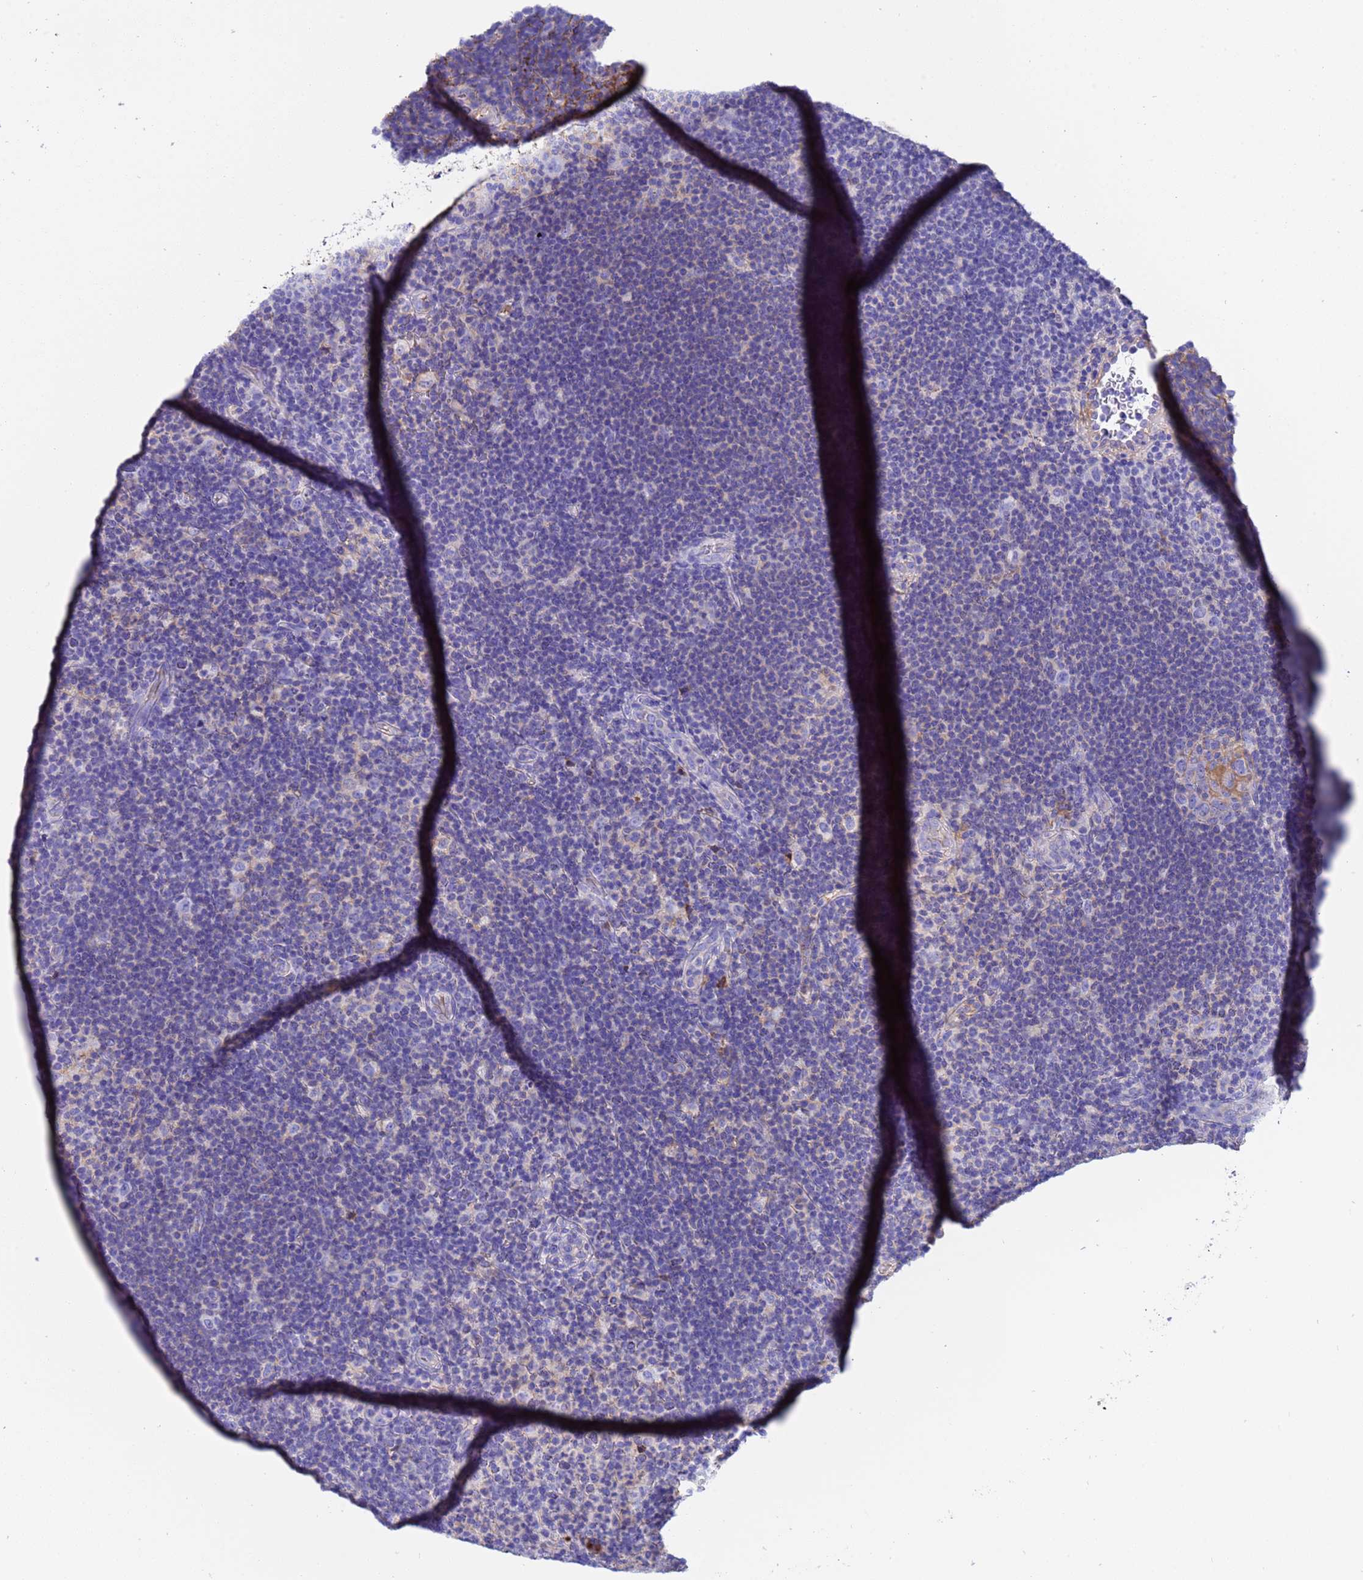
{"staining": {"intensity": "negative", "quantity": "none", "location": "none"}, "tissue": "lymphoma", "cell_type": "Tumor cells", "image_type": "cancer", "snomed": [{"axis": "morphology", "description": "Hodgkin's disease, NOS"}, {"axis": "topography", "description": "Lymph node"}], "caption": "Immunohistochemistry photomicrograph of neoplastic tissue: Hodgkin's disease stained with DAB (3,3'-diaminobenzidine) displays no significant protein expression in tumor cells. (DAB IHC, high magnification).", "gene": "H1-7", "patient": {"sex": "female", "age": 57}}